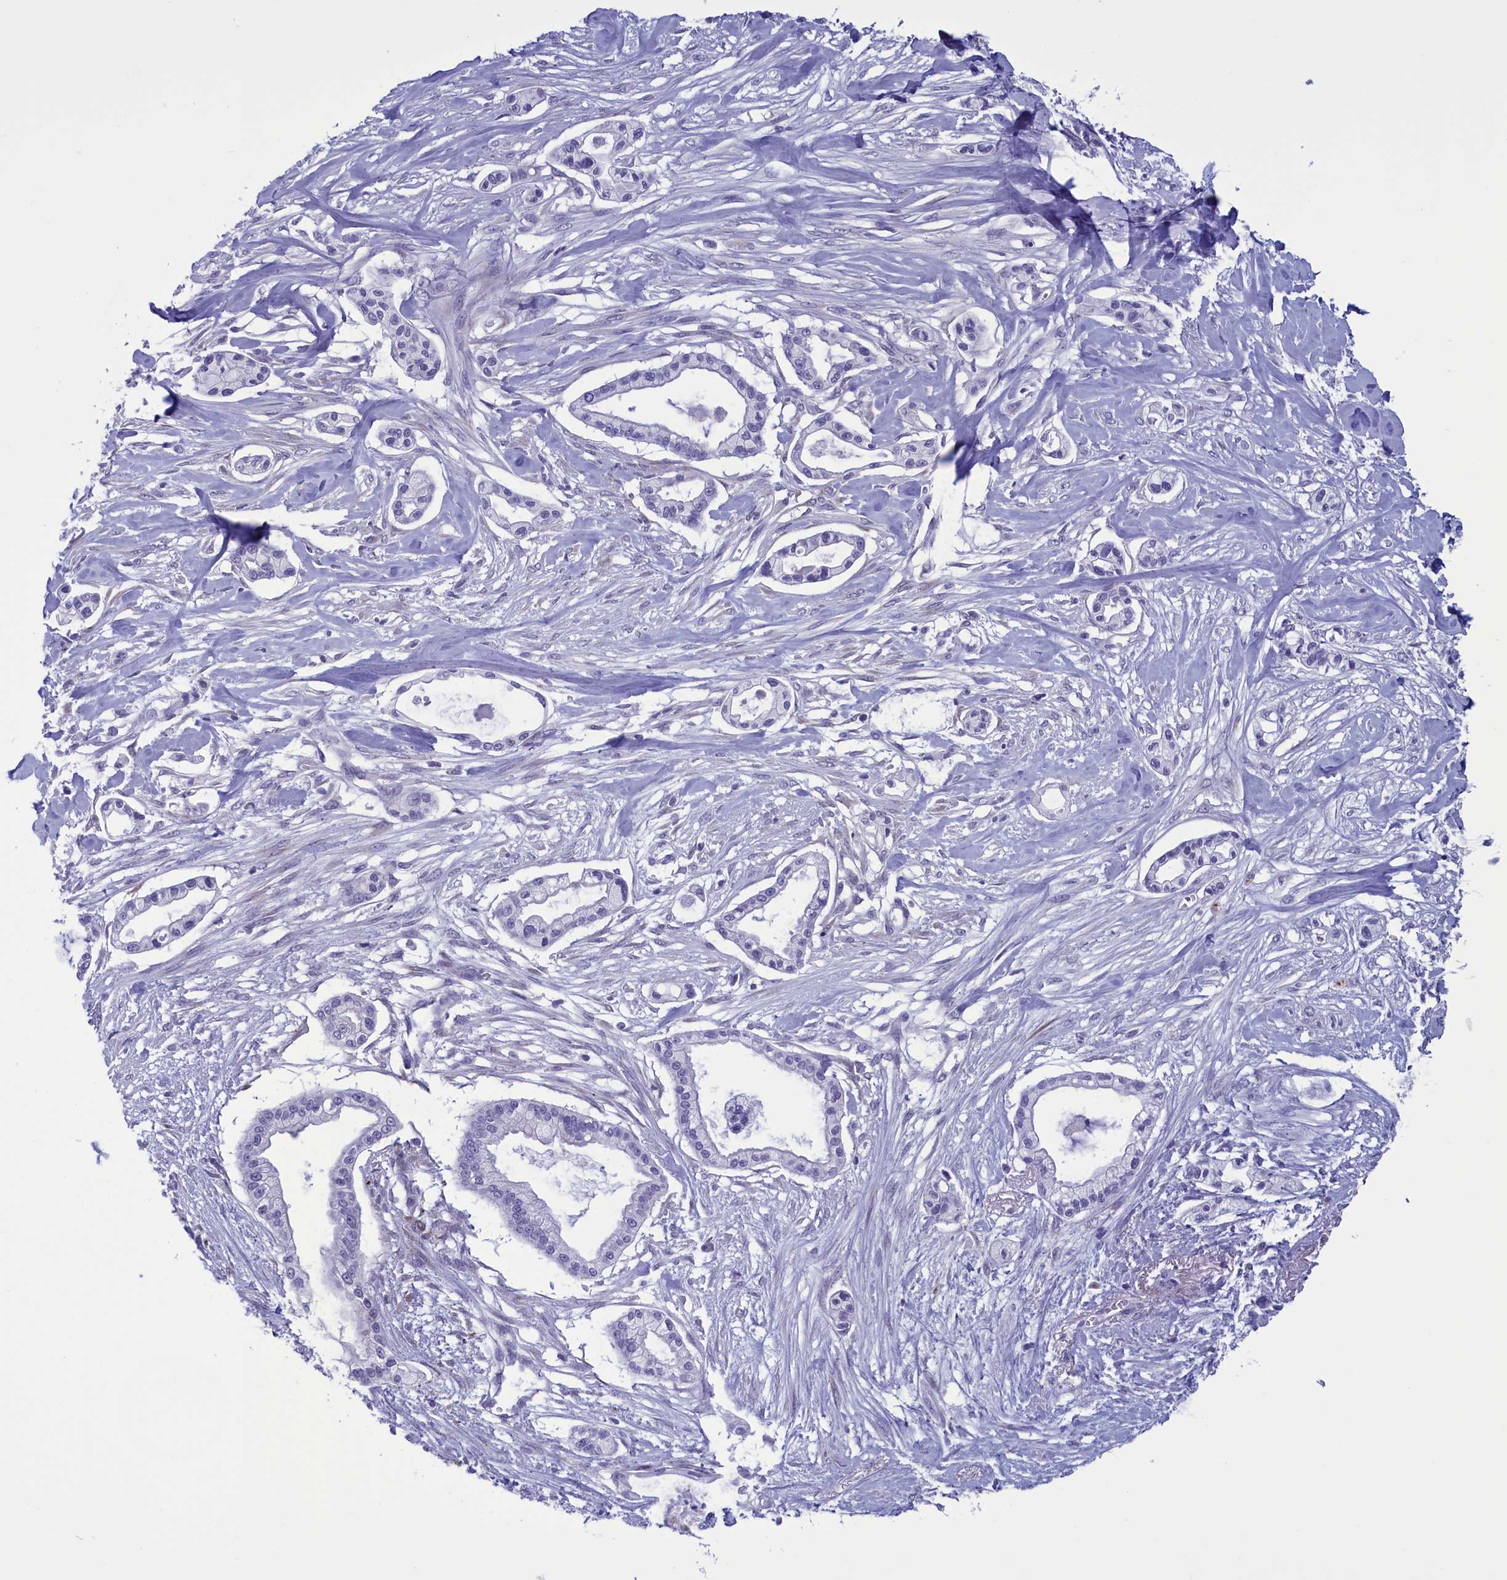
{"staining": {"intensity": "negative", "quantity": "none", "location": "none"}, "tissue": "pancreatic cancer", "cell_type": "Tumor cells", "image_type": "cancer", "snomed": [{"axis": "morphology", "description": "Adenocarcinoma, NOS"}, {"axis": "topography", "description": "Pancreas"}], "caption": "Photomicrograph shows no significant protein staining in tumor cells of adenocarcinoma (pancreatic).", "gene": "PARS2", "patient": {"sex": "male", "age": 68}}